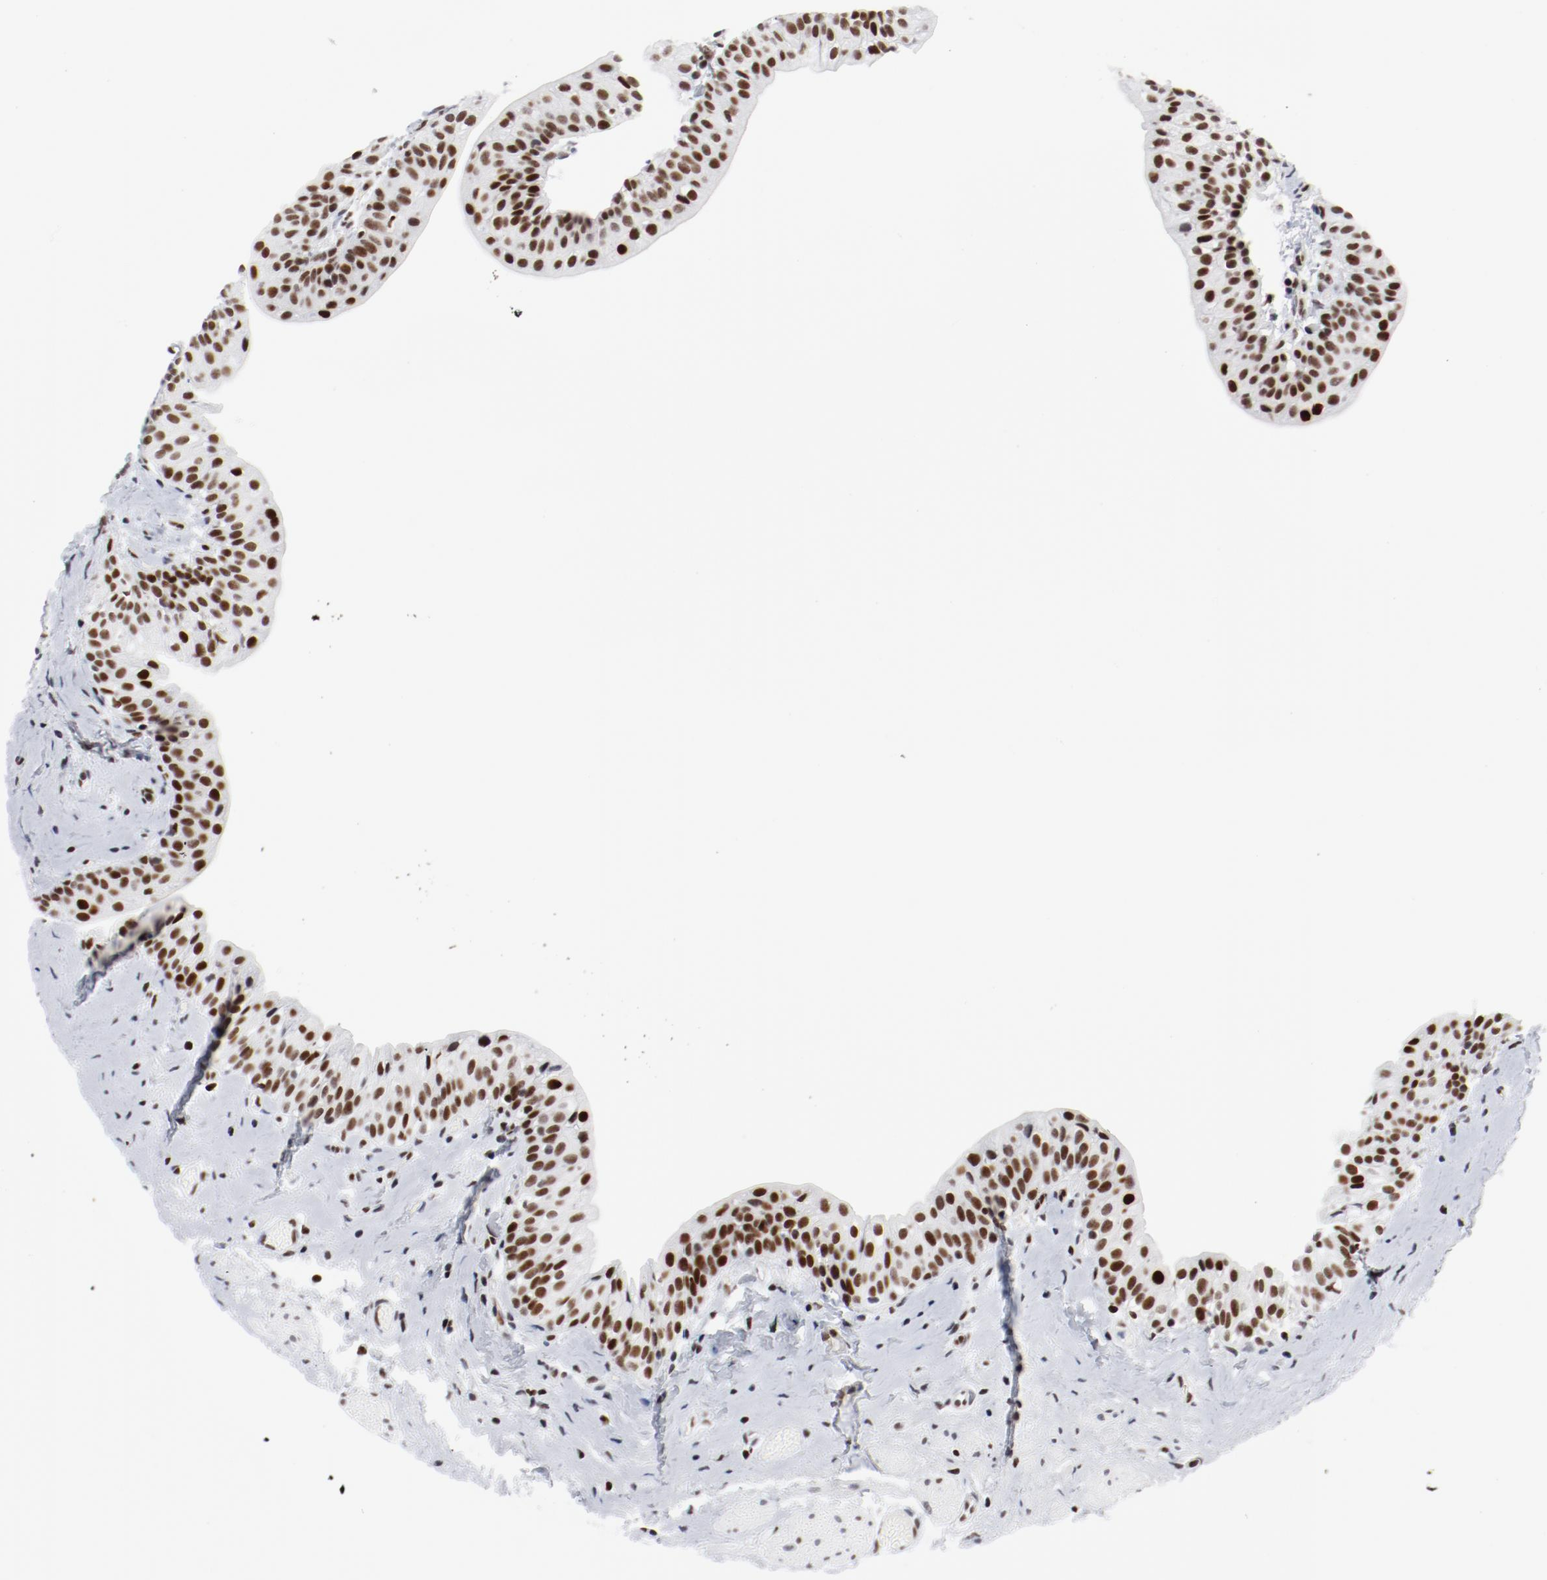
{"staining": {"intensity": "strong", "quantity": ">75%", "location": "nuclear"}, "tissue": "urinary bladder", "cell_type": "Urothelial cells", "image_type": "normal", "snomed": [{"axis": "morphology", "description": "Normal tissue, NOS"}, {"axis": "topography", "description": "Urinary bladder"}], "caption": "Benign urinary bladder demonstrates strong nuclear expression in approximately >75% of urothelial cells (DAB (3,3'-diaminobenzidine) IHC with brightfield microscopy, high magnification)..", "gene": "POLD1", "patient": {"sex": "male", "age": 59}}